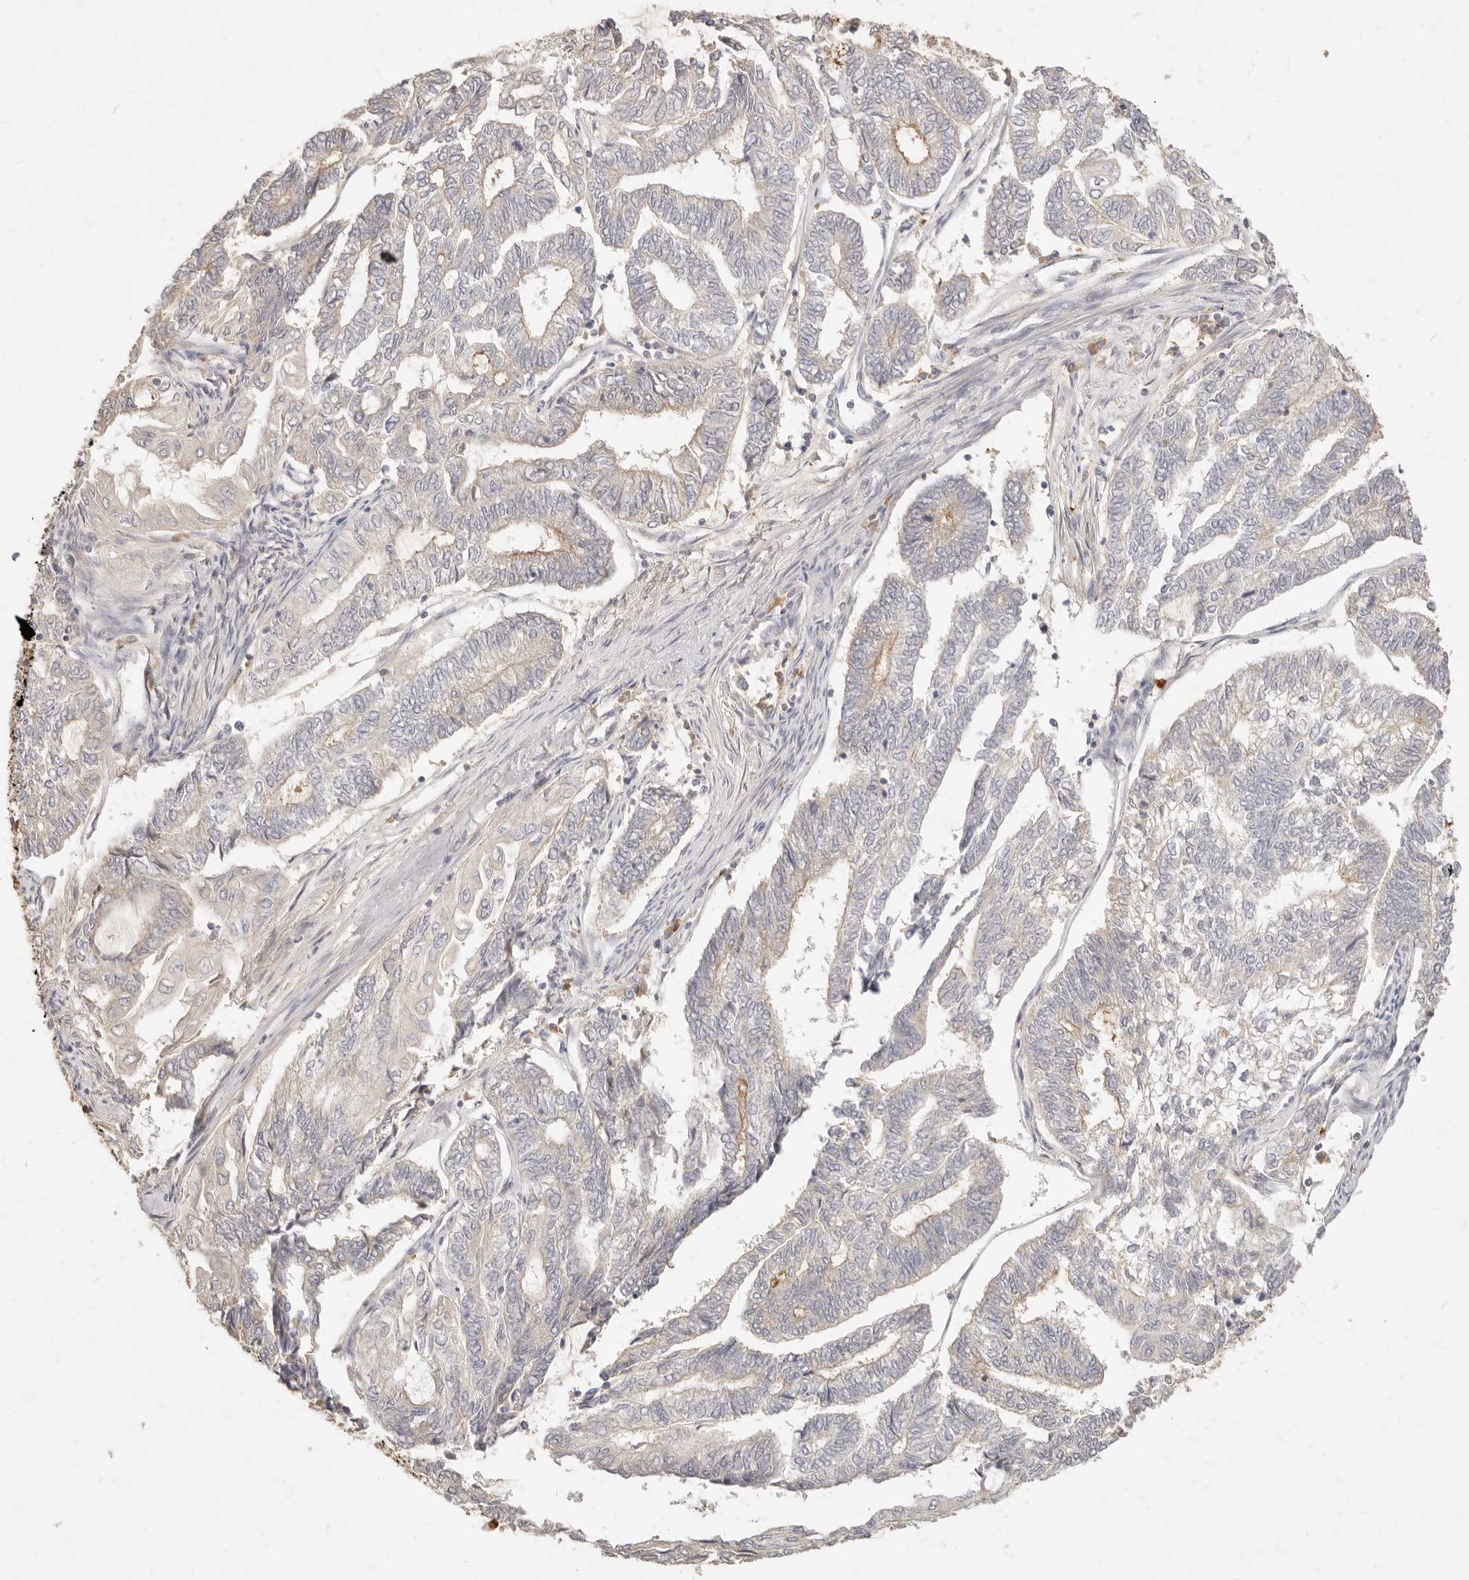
{"staining": {"intensity": "weak", "quantity": "<25%", "location": "cytoplasmic/membranous"}, "tissue": "endometrial cancer", "cell_type": "Tumor cells", "image_type": "cancer", "snomed": [{"axis": "morphology", "description": "Adenocarcinoma, NOS"}, {"axis": "topography", "description": "Uterus"}, {"axis": "topography", "description": "Endometrium"}], "caption": "A high-resolution image shows immunohistochemistry staining of endometrial cancer, which shows no significant positivity in tumor cells.", "gene": "TMTC2", "patient": {"sex": "female", "age": 70}}